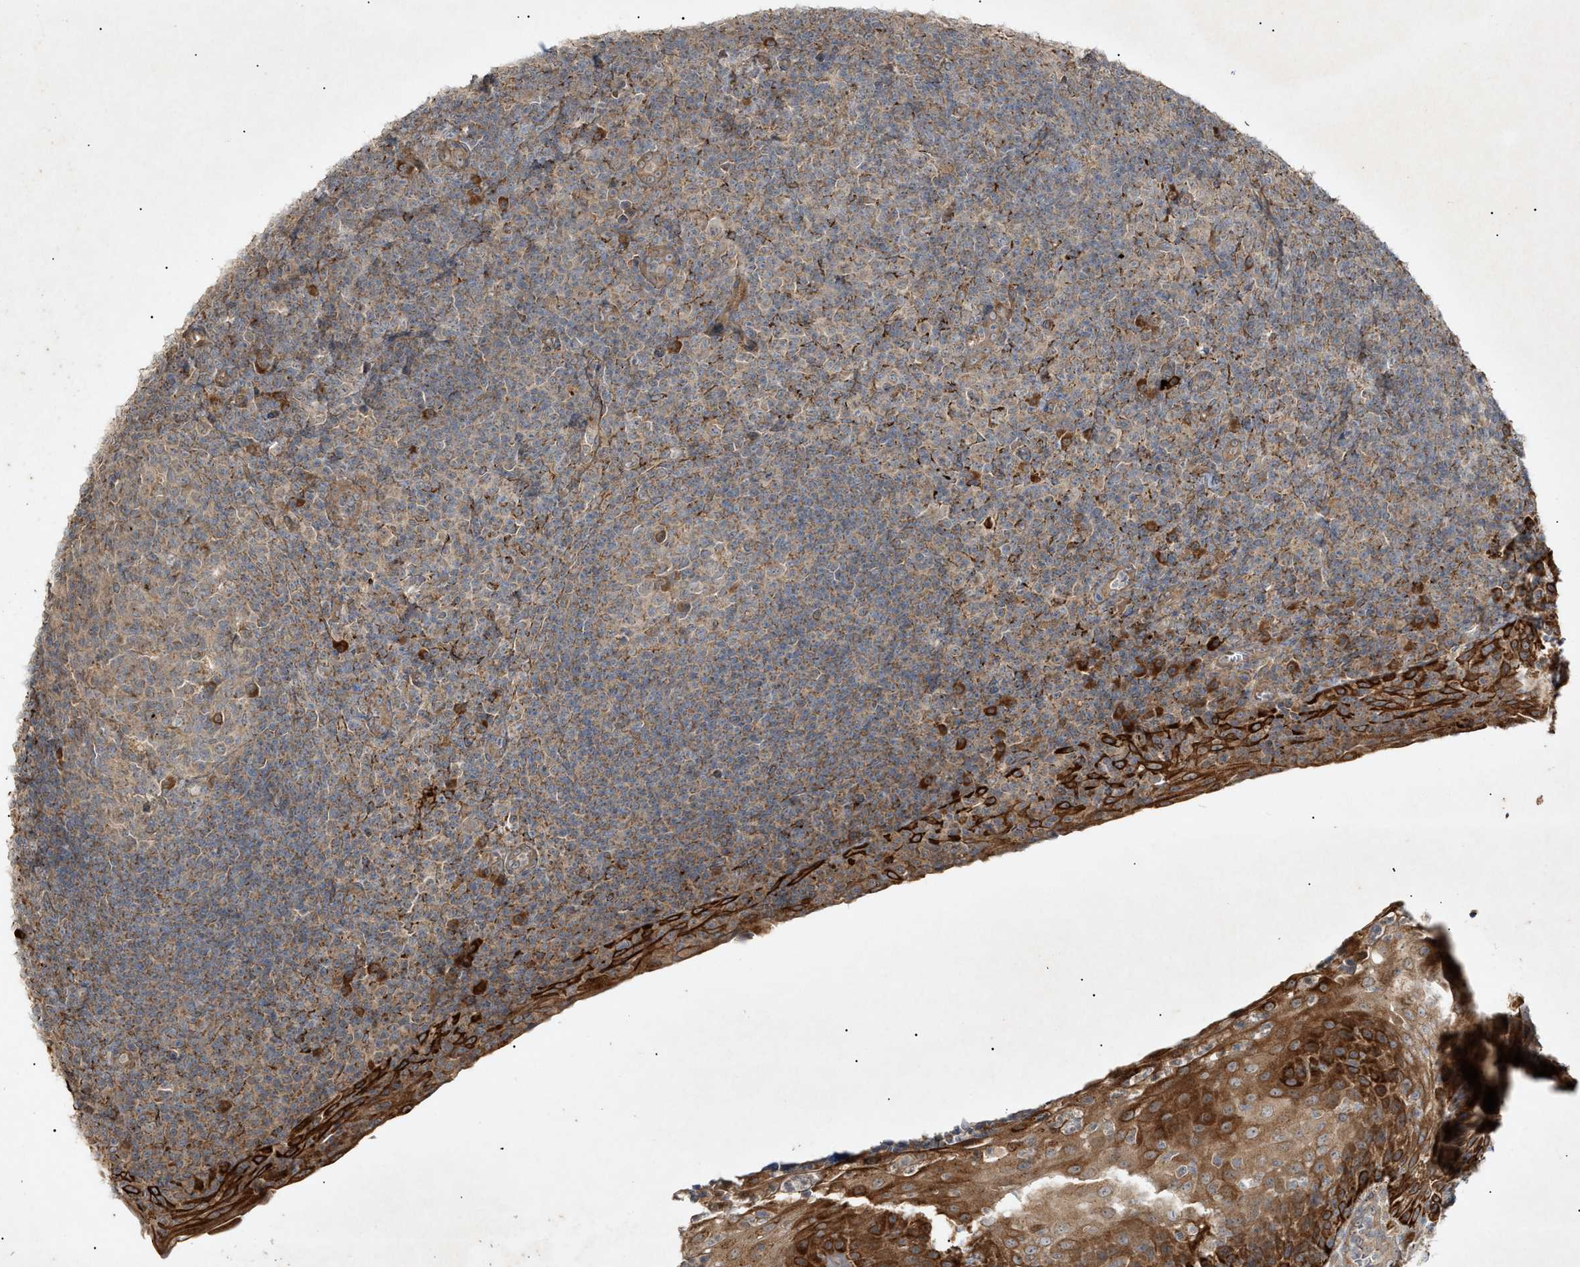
{"staining": {"intensity": "moderate", "quantity": "25%-75%", "location": "cytoplasmic/membranous"}, "tissue": "tonsil", "cell_type": "Germinal center cells", "image_type": "normal", "snomed": [{"axis": "morphology", "description": "Normal tissue, NOS"}, {"axis": "topography", "description": "Tonsil"}], "caption": "The histopathology image demonstrates staining of benign tonsil, revealing moderate cytoplasmic/membranous protein expression (brown color) within germinal center cells.", "gene": "MTCH1", "patient": {"sex": "male", "age": 37}}